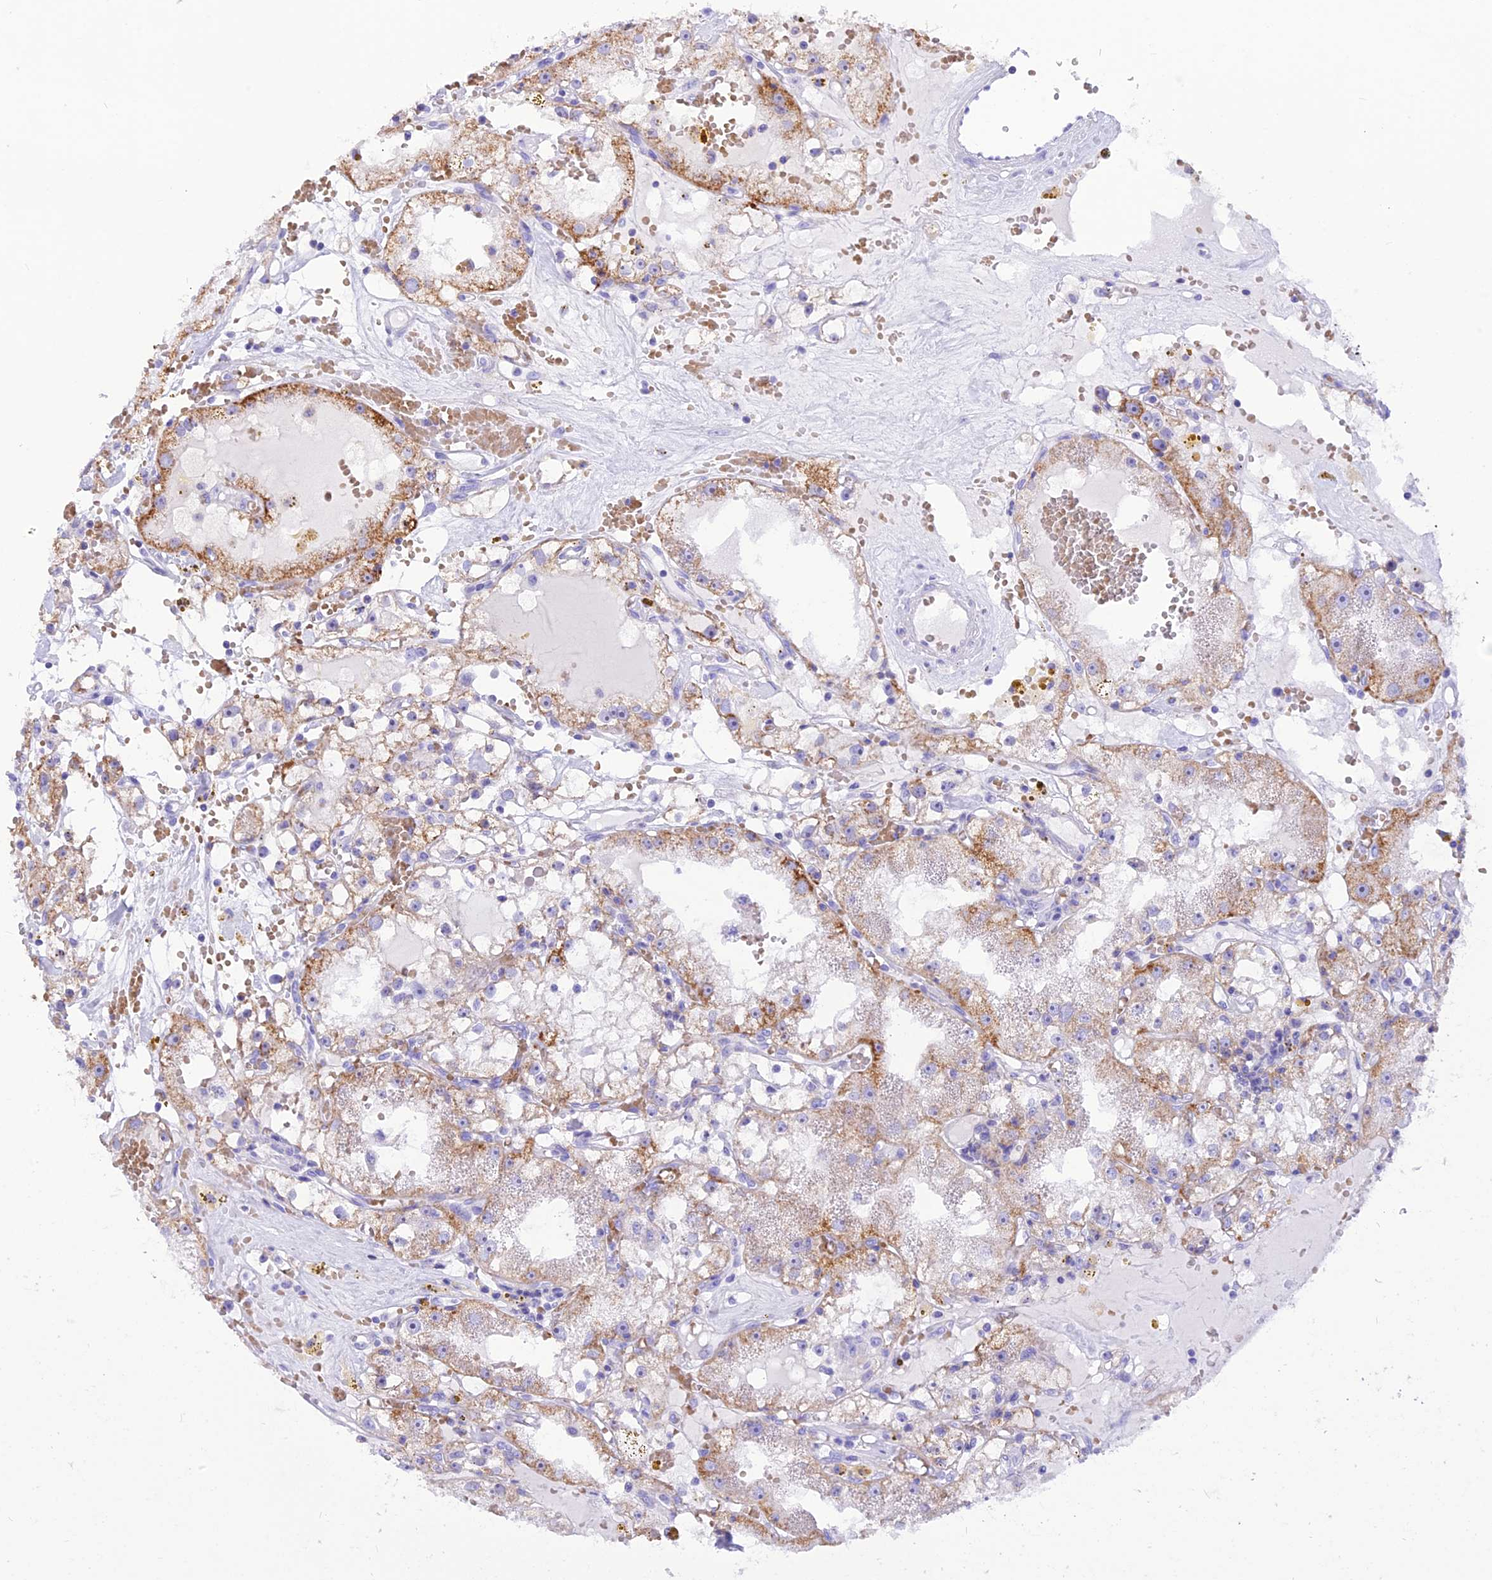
{"staining": {"intensity": "moderate", "quantity": "<25%", "location": "cytoplasmic/membranous"}, "tissue": "renal cancer", "cell_type": "Tumor cells", "image_type": "cancer", "snomed": [{"axis": "morphology", "description": "Adenocarcinoma, NOS"}, {"axis": "topography", "description": "Kidney"}], "caption": "Protein analysis of adenocarcinoma (renal) tissue displays moderate cytoplasmic/membranous staining in approximately <25% of tumor cells.", "gene": "GLYATL1", "patient": {"sex": "male", "age": 56}}